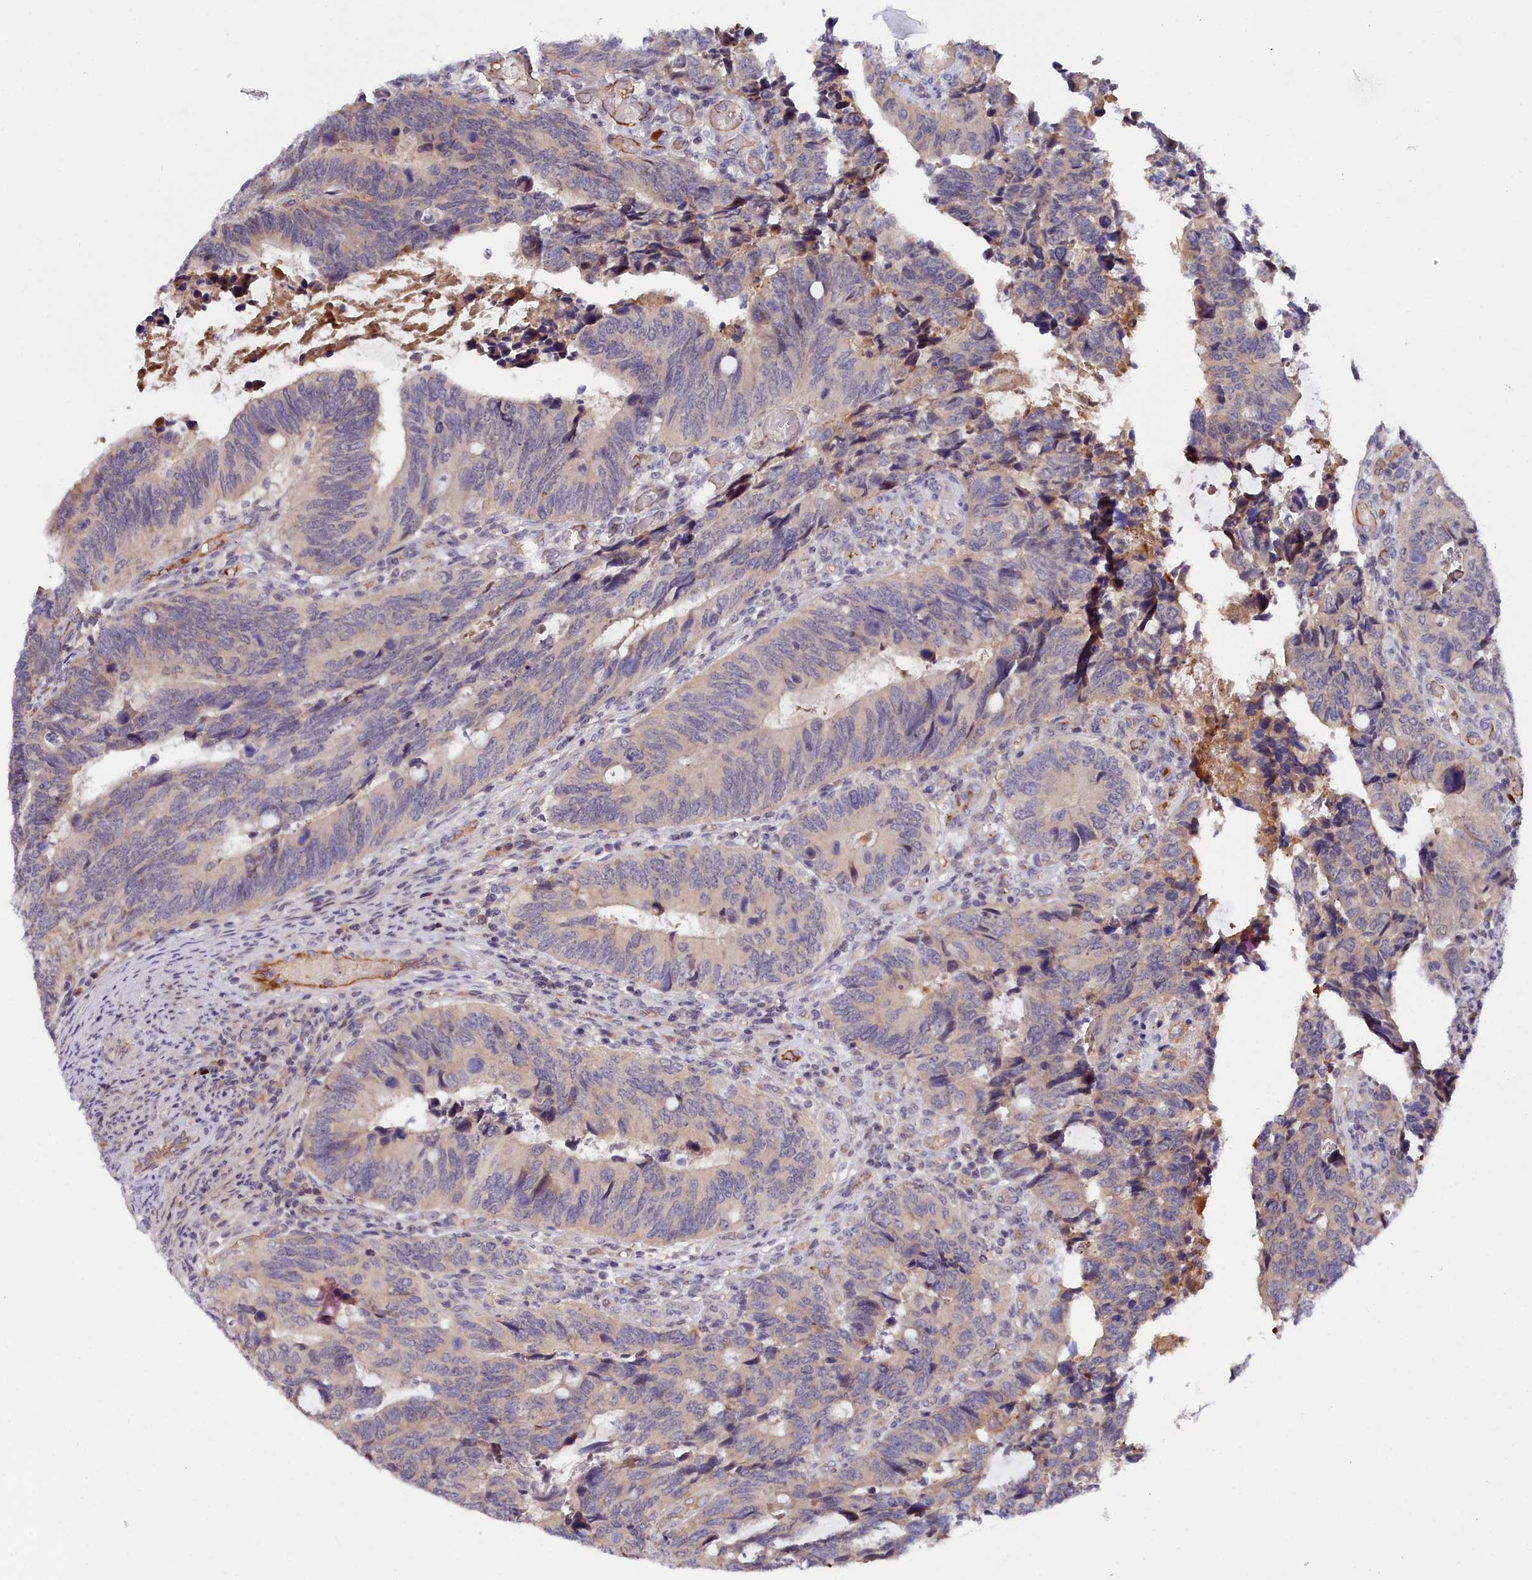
{"staining": {"intensity": "negative", "quantity": "none", "location": "none"}, "tissue": "colorectal cancer", "cell_type": "Tumor cells", "image_type": "cancer", "snomed": [{"axis": "morphology", "description": "Adenocarcinoma, NOS"}, {"axis": "topography", "description": "Colon"}], "caption": "The photomicrograph reveals no staining of tumor cells in colorectal cancer (adenocarcinoma). Brightfield microscopy of immunohistochemistry stained with DAB (3,3'-diaminobenzidine) (brown) and hematoxylin (blue), captured at high magnification.", "gene": "KCTD18", "patient": {"sex": "male", "age": 87}}